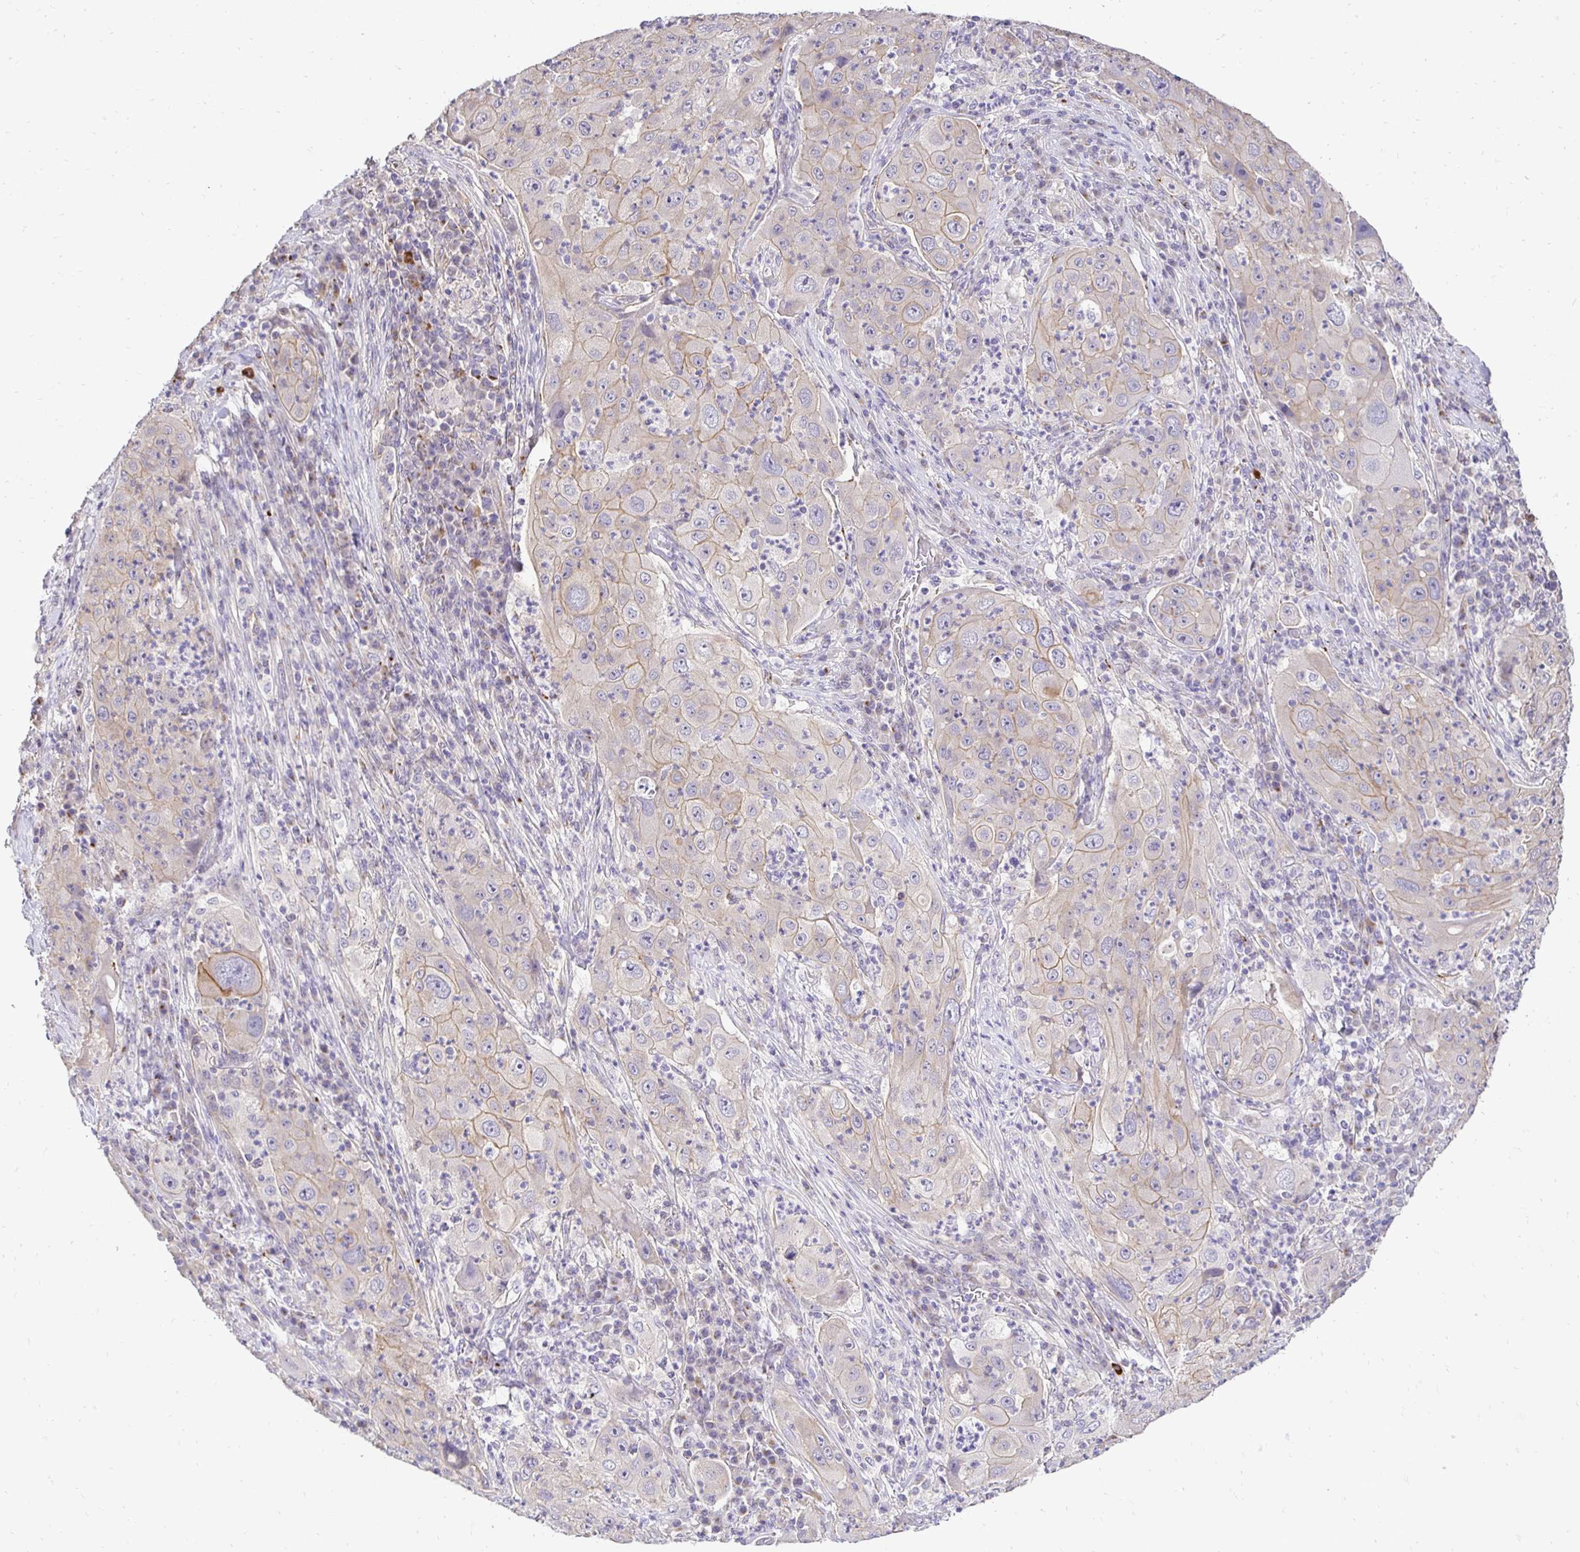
{"staining": {"intensity": "weak", "quantity": "25%-75%", "location": "cytoplasmic/membranous"}, "tissue": "lung cancer", "cell_type": "Tumor cells", "image_type": "cancer", "snomed": [{"axis": "morphology", "description": "Squamous cell carcinoma, NOS"}, {"axis": "topography", "description": "Lung"}], "caption": "IHC photomicrograph of lung squamous cell carcinoma stained for a protein (brown), which exhibits low levels of weak cytoplasmic/membranous expression in about 25%-75% of tumor cells.", "gene": "SLC9A1", "patient": {"sex": "female", "age": 59}}